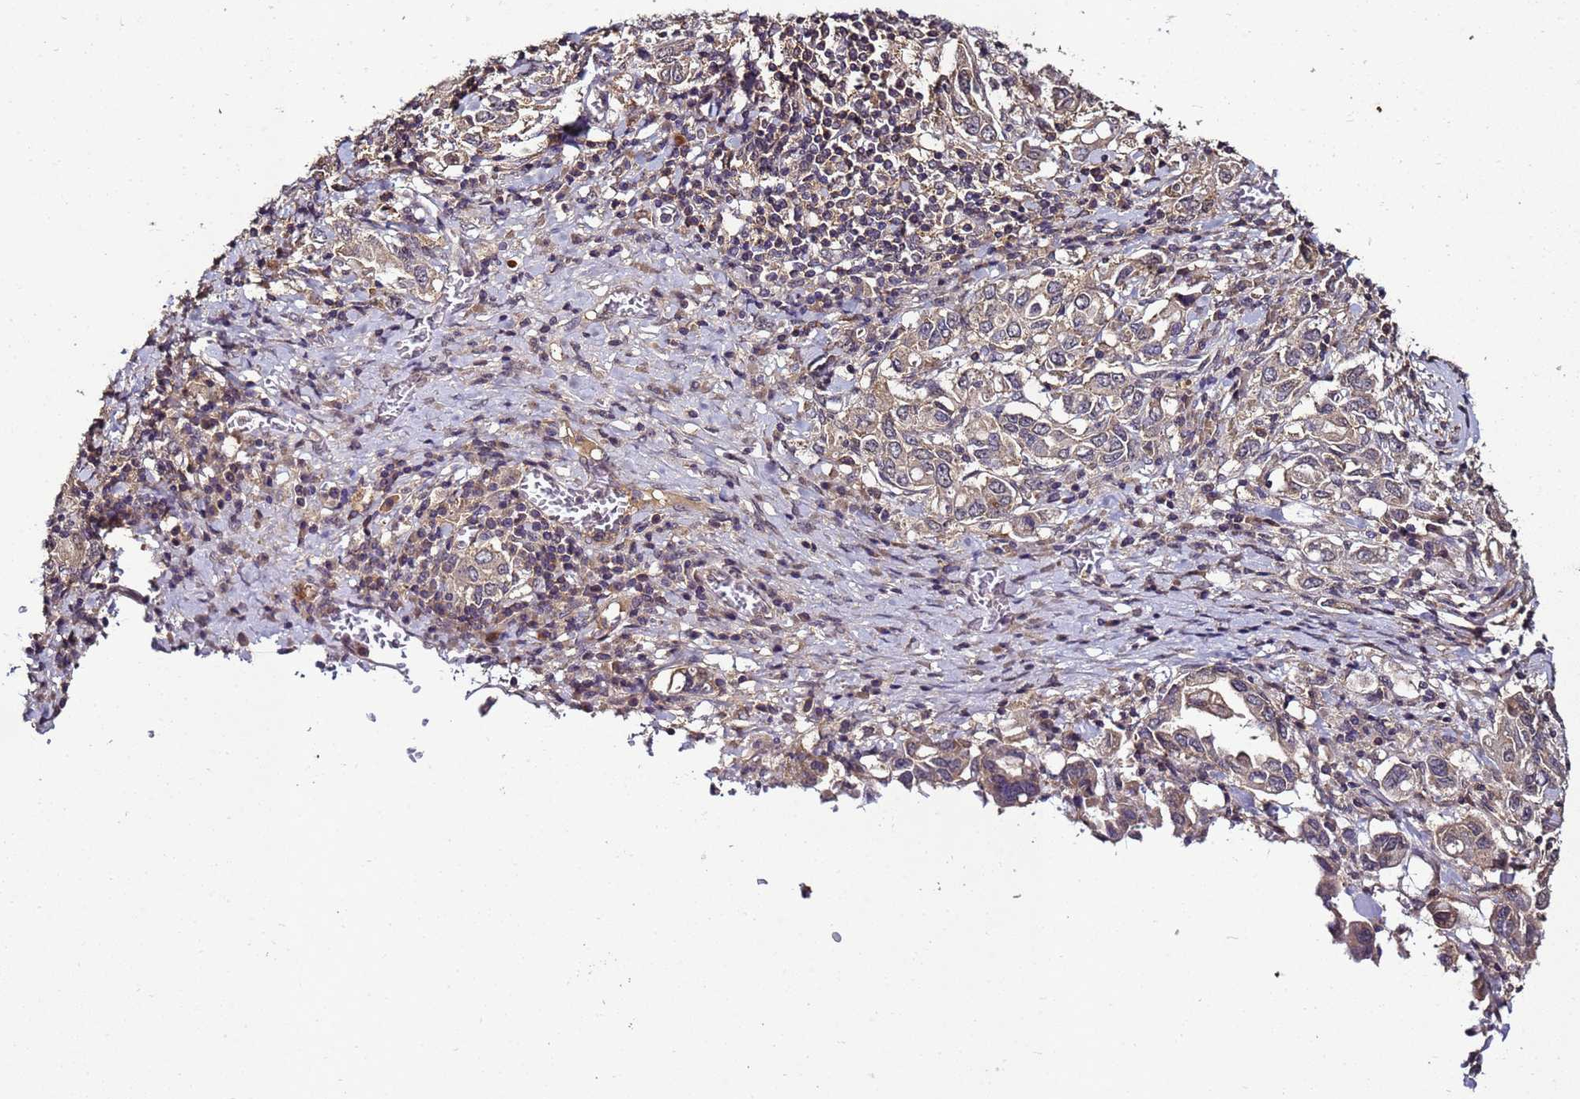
{"staining": {"intensity": "weak", "quantity": ">75%", "location": "cytoplasmic/membranous"}, "tissue": "stomach cancer", "cell_type": "Tumor cells", "image_type": "cancer", "snomed": [{"axis": "morphology", "description": "Adenocarcinoma, NOS"}, {"axis": "topography", "description": "Stomach, upper"}, {"axis": "topography", "description": "Stomach"}], "caption": "Brown immunohistochemical staining in adenocarcinoma (stomach) shows weak cytoplasmic/membranous staining in about >75% of tumor cells.", "gene": "ANKRD17", "patient": {"sex": "male", "age": 62}}